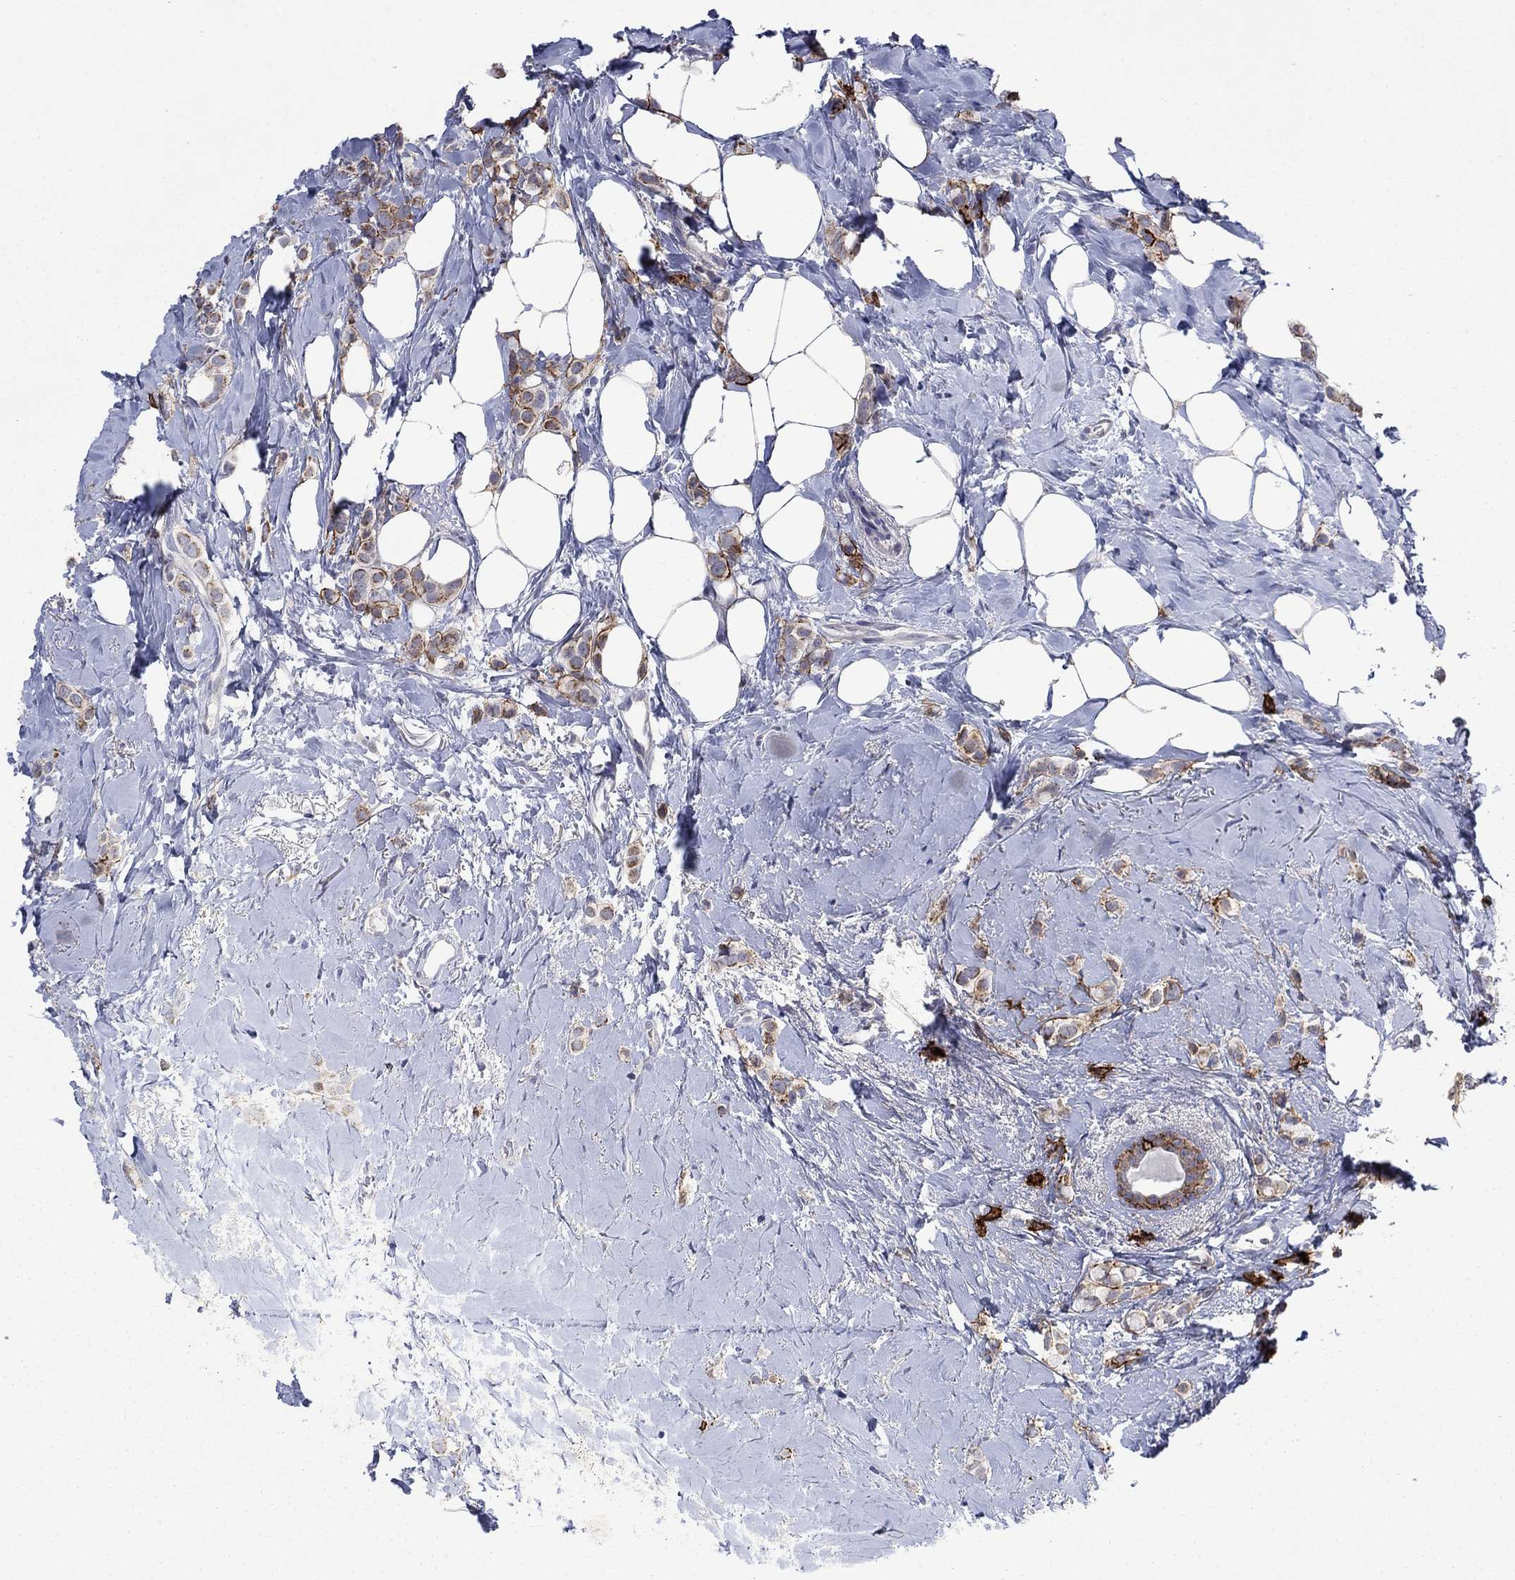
{"staining": {"intensity": "strong", "quantity": "<25%", "location": "cytoplasmic/membranous"}, "tissue": "breast cancer", "cell_type": "Tumor cells", "image_type": "cancer", "snomed": [{"axis": "morphology", "description": "Lobular carcinoma"}, {"axis": "topography", "description": "Breast"}], "caption": "Breast cancer (lobular carcinoma) was stained to show a protein in brown. There is medium levels of strong cytoplasmic/membranous staining in about <25% of tumor cells.", "gene": "SDC1", "patient": {"sex": "female", "age": 66}}